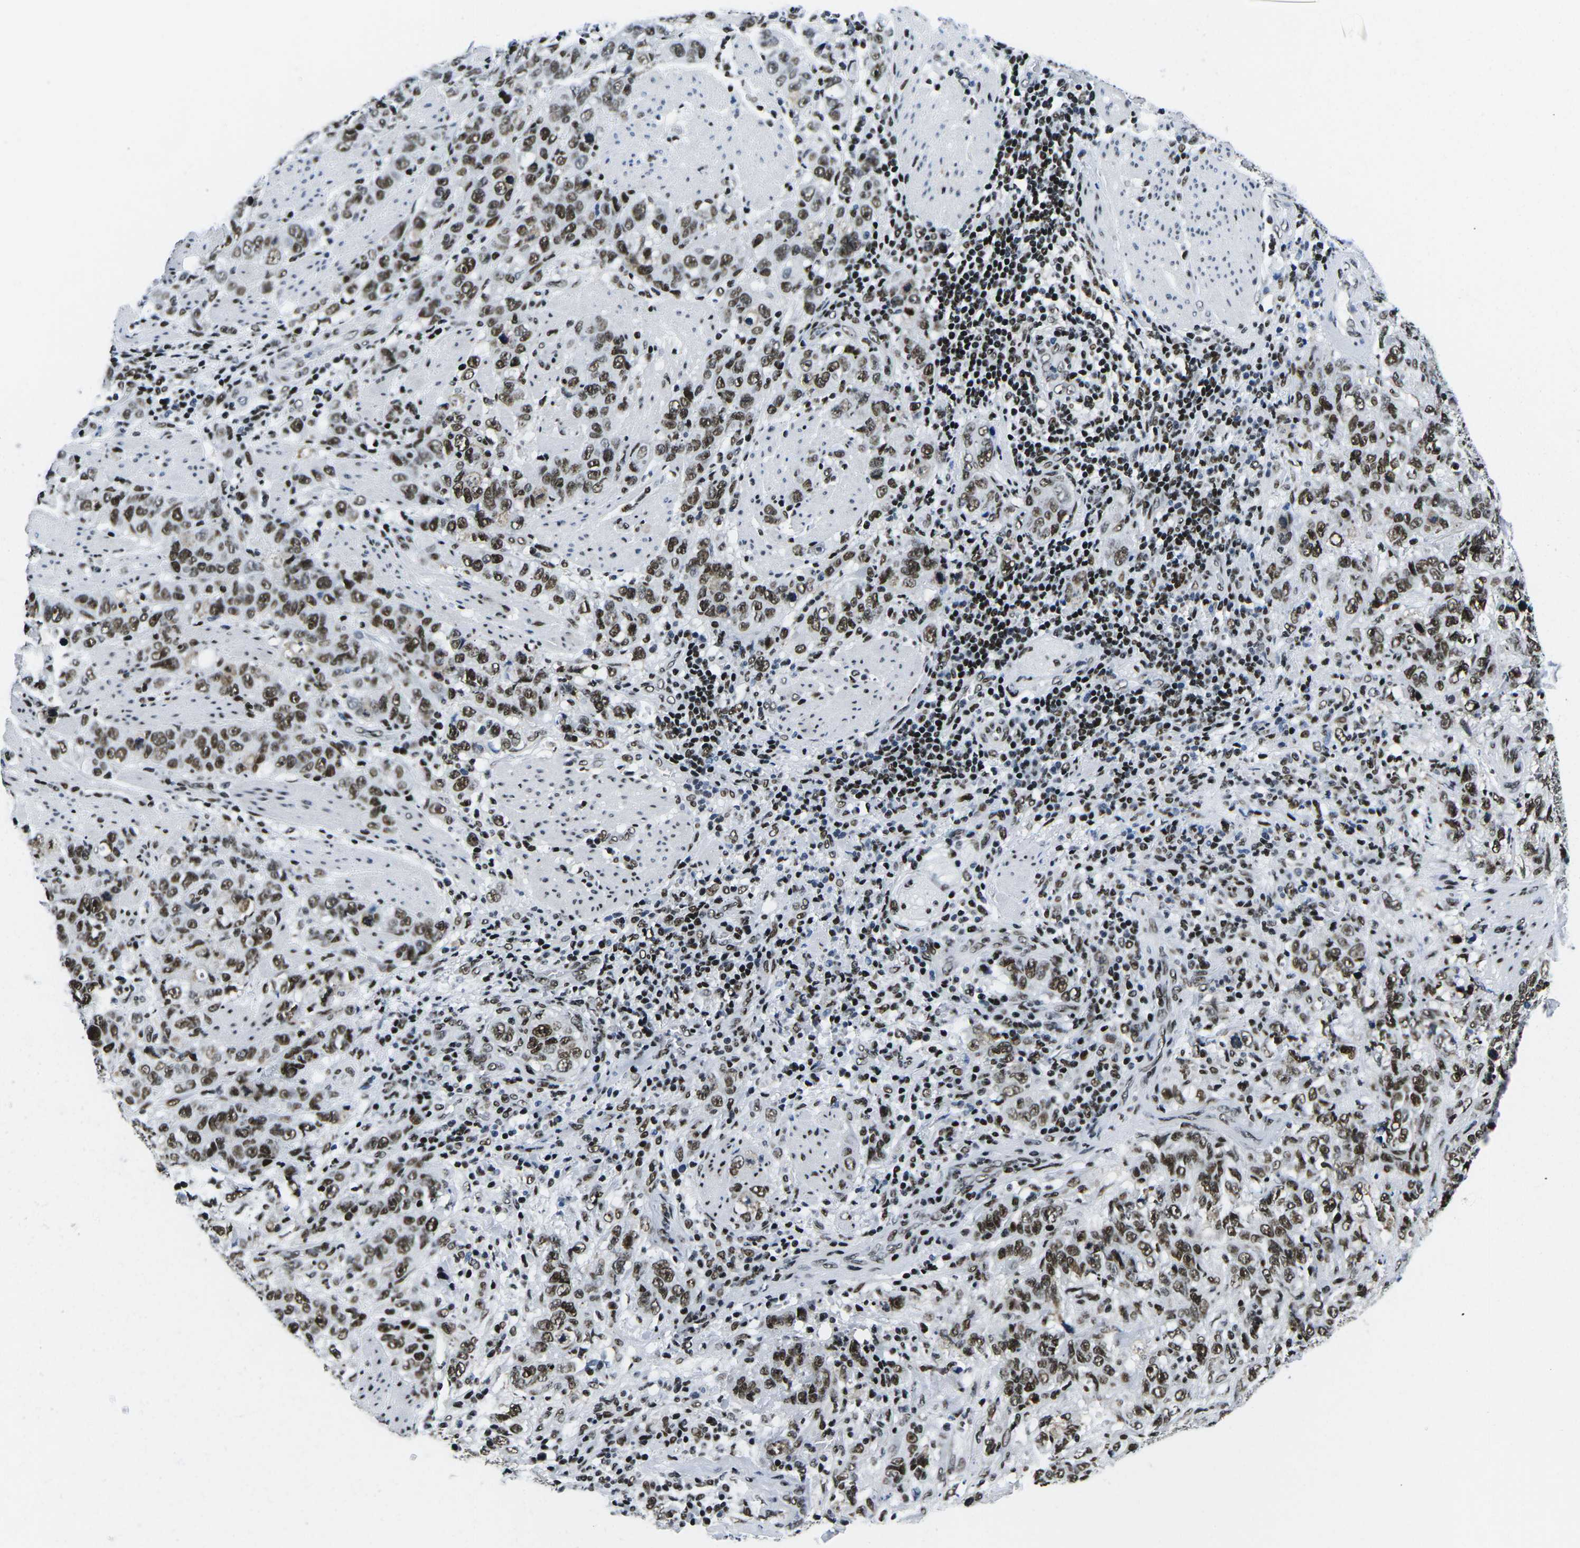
{"staining": {"intensity": "strong", "quantity": ">75%", "location": "nuclear"}, "tissue": "stomach cancer", "cell_type": "Tumor cells", "image_type": "cancer", "snomed": [{"axis": "morphology", "description": "Adenocarcinoma, NOS"}, {"axis": "topography", "description": "Stomach"}], "caption": "Stomach cancer (adenocarcinoma) was stained to show a protein in brown. There is high levels of strong nuclear staining in about >75% of tumor cells.", "gene": "ATF1", "patient": {"sex": "male", "age": 48}}